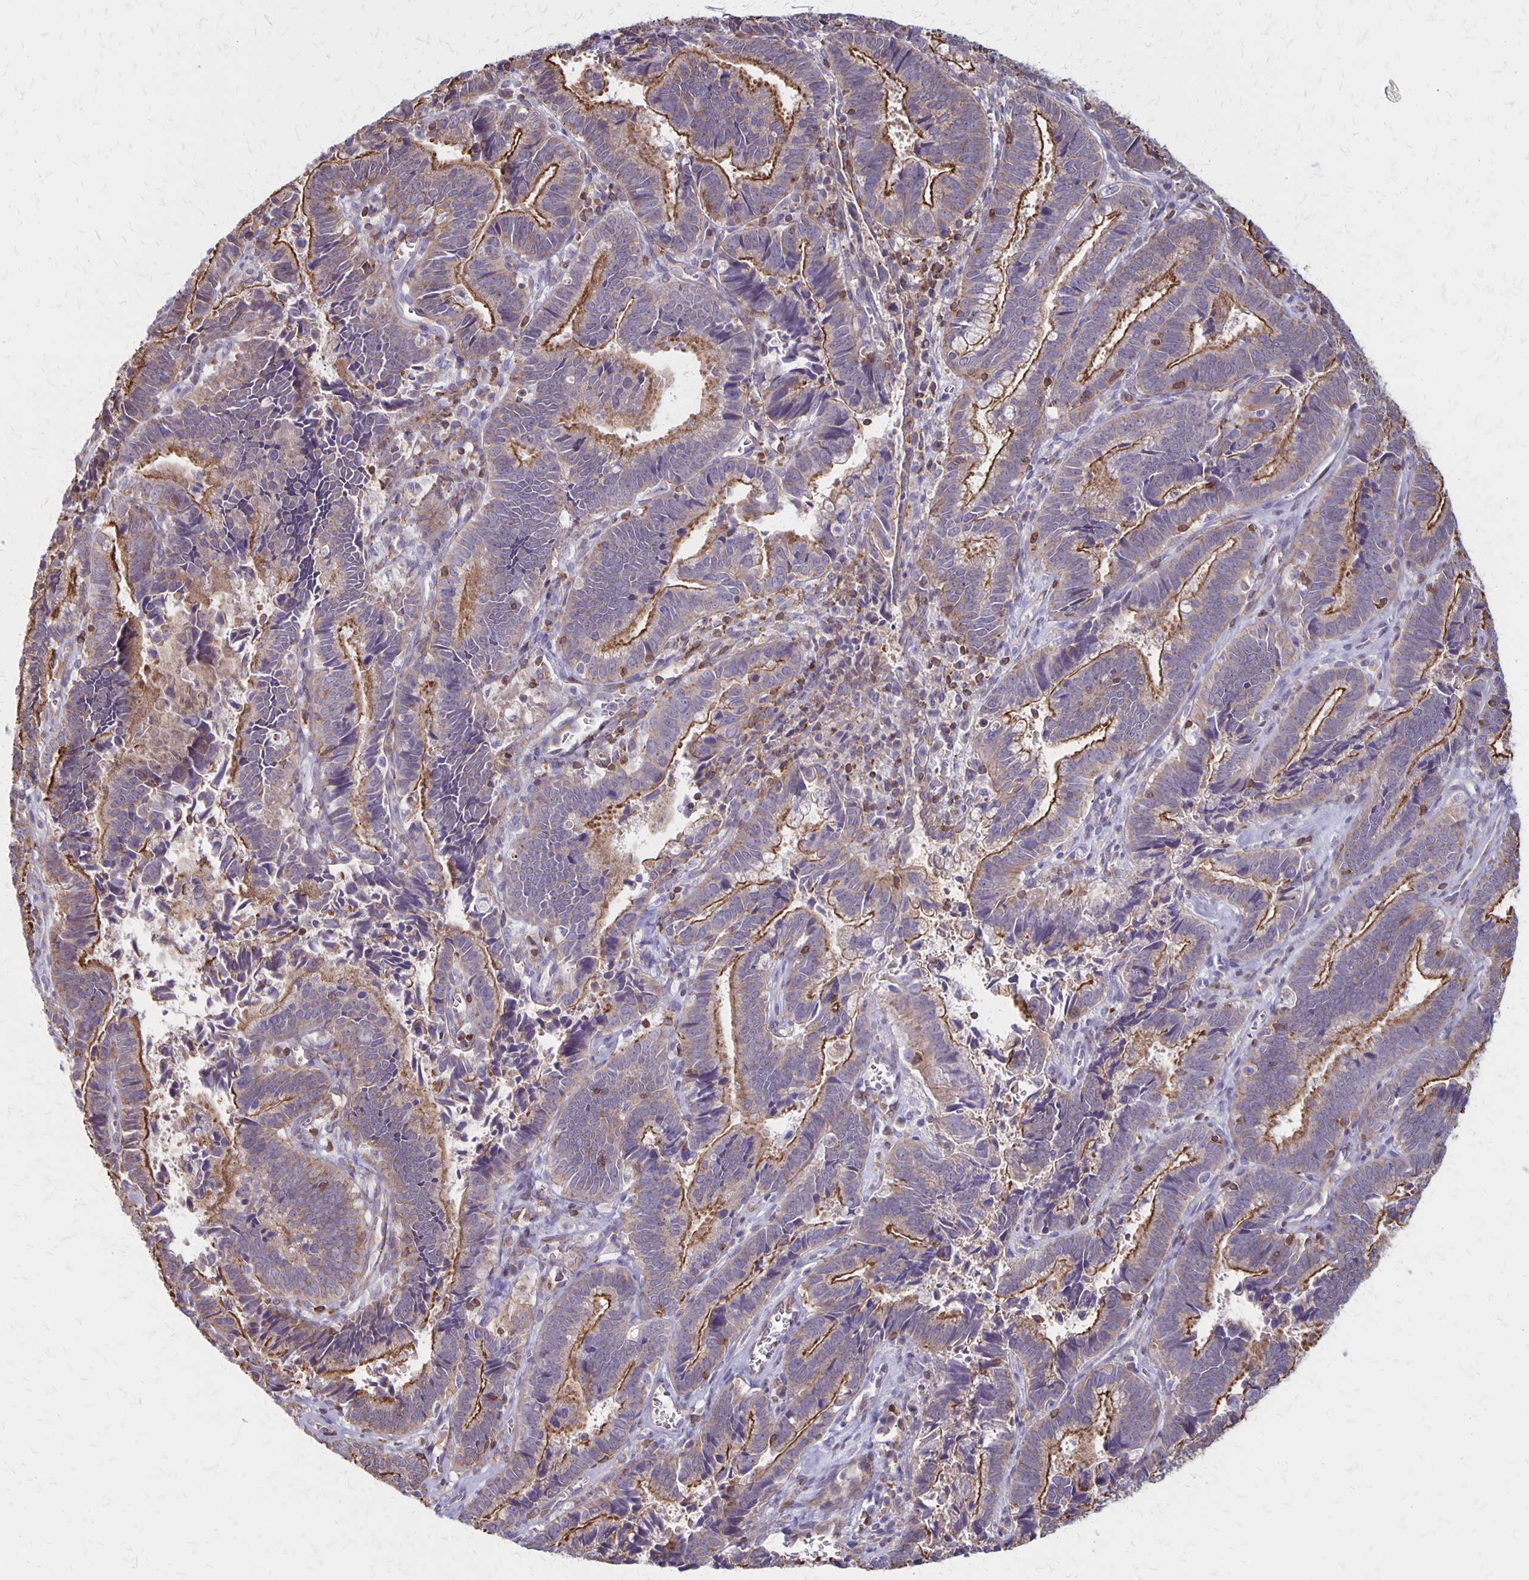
{"staining": {"intensity": "strong", "quantity": "25%-75%", "location": "cytoplasmic/membranous"}, "tissue": "cervical cancer", "cell_type": "Tumor cells", "image_type": "cancer", "snomed": [{"axis": "morphology", "description": "Adenocarcinoma, NOS"}, {"axis": "topography", "description": "Cervix"}], "caption": "Tumor cells demonstrate high levels of strong cytoplasmic/membranous staining in about 25%-75% of cells in adenocarcinoma (cervical).", "gene": "SEPTIN5", "patient": {"sex": "female", "age": 61}}